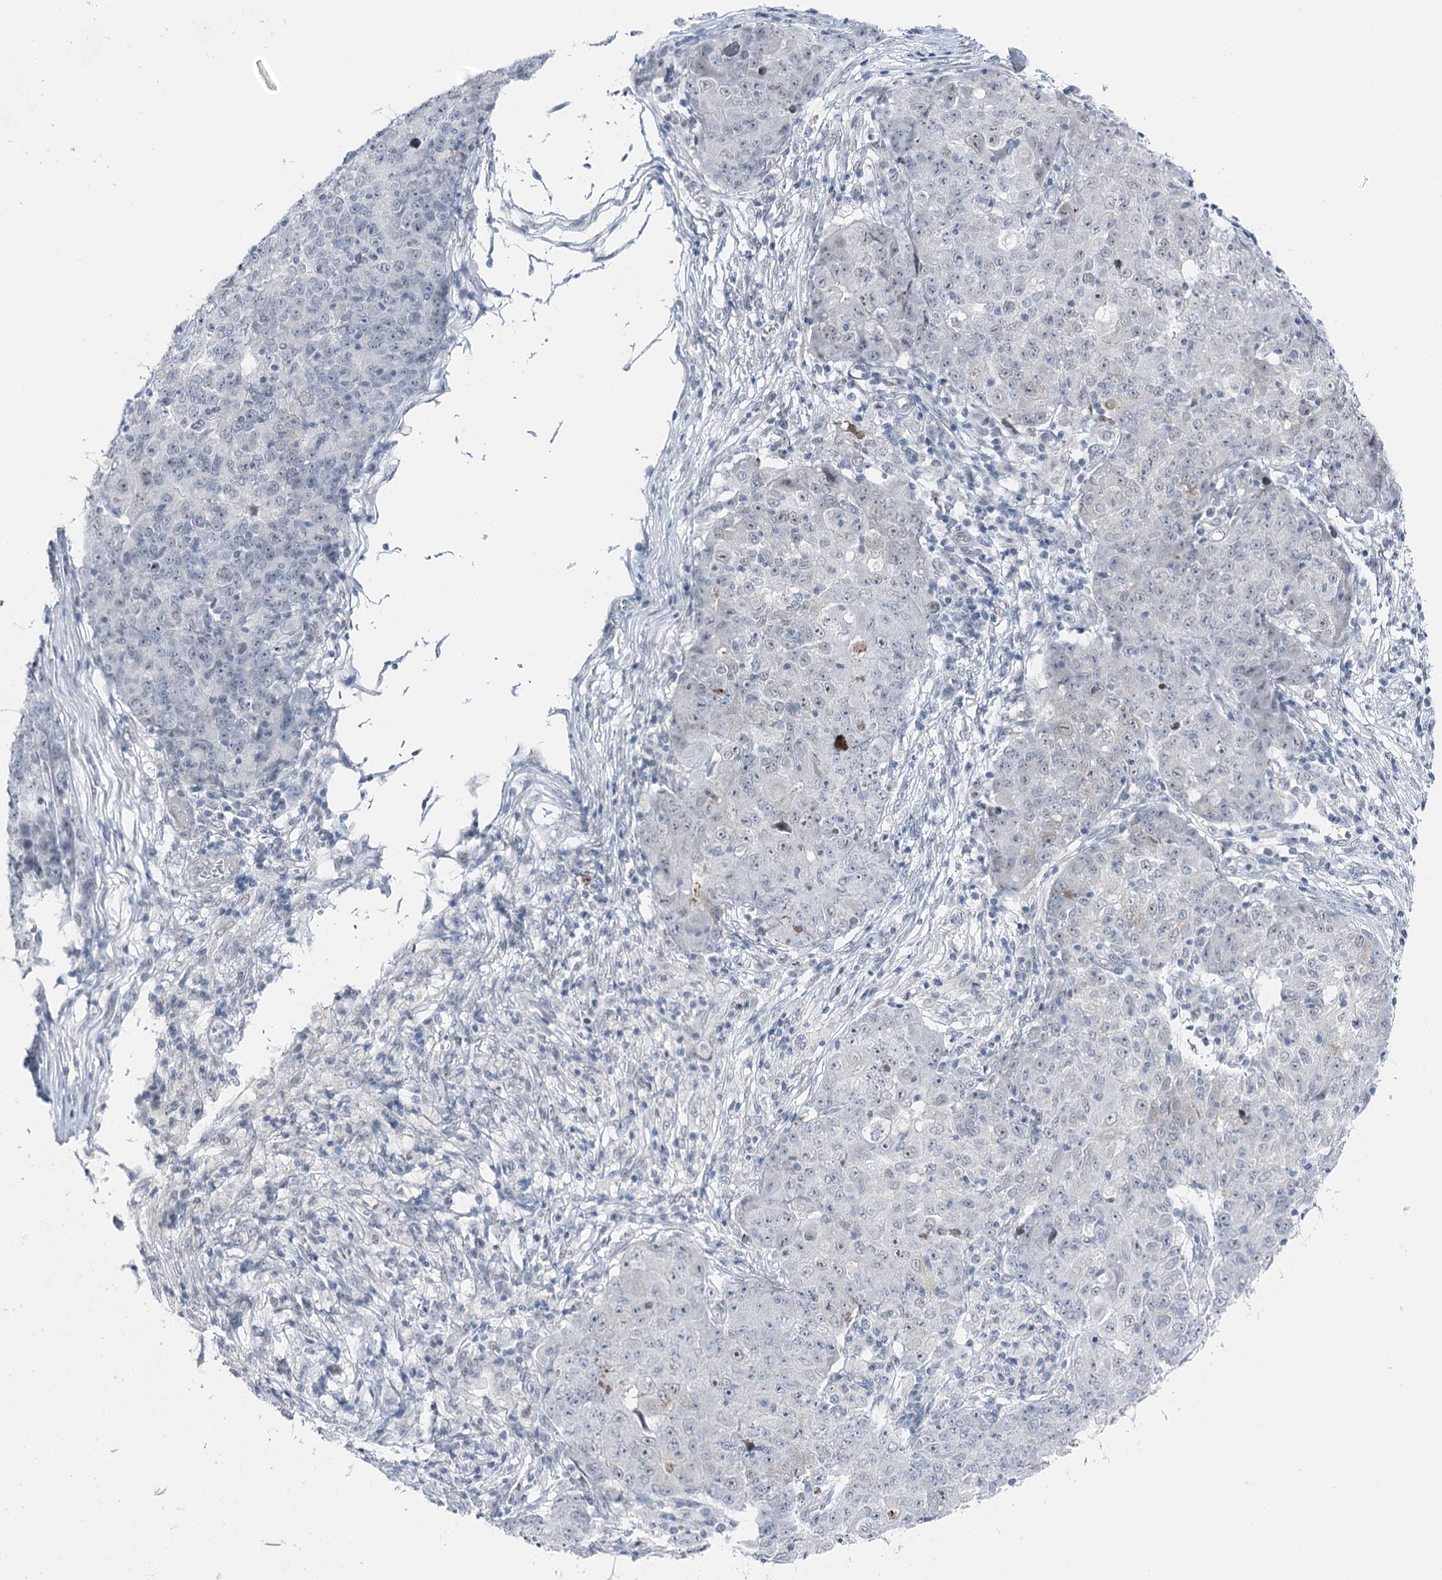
{"staining": {"intensity": "negative", "quantity": "none", "location": "none"}, "tissue": "ovarian cancer", "cell_type": "Tumor cells", "image_type": "cancer", "snomed": [{"axis": "morphology", "description": "Carcinoma, endometroid"}, {"axis": "topography", "description": "Ovary"}], "caption": "Tumor cells show no significant protein staining in ovarian endometroid carcinoma.", "gene": "STEEP1", "patient": {"sex": "female", "age": 42}}